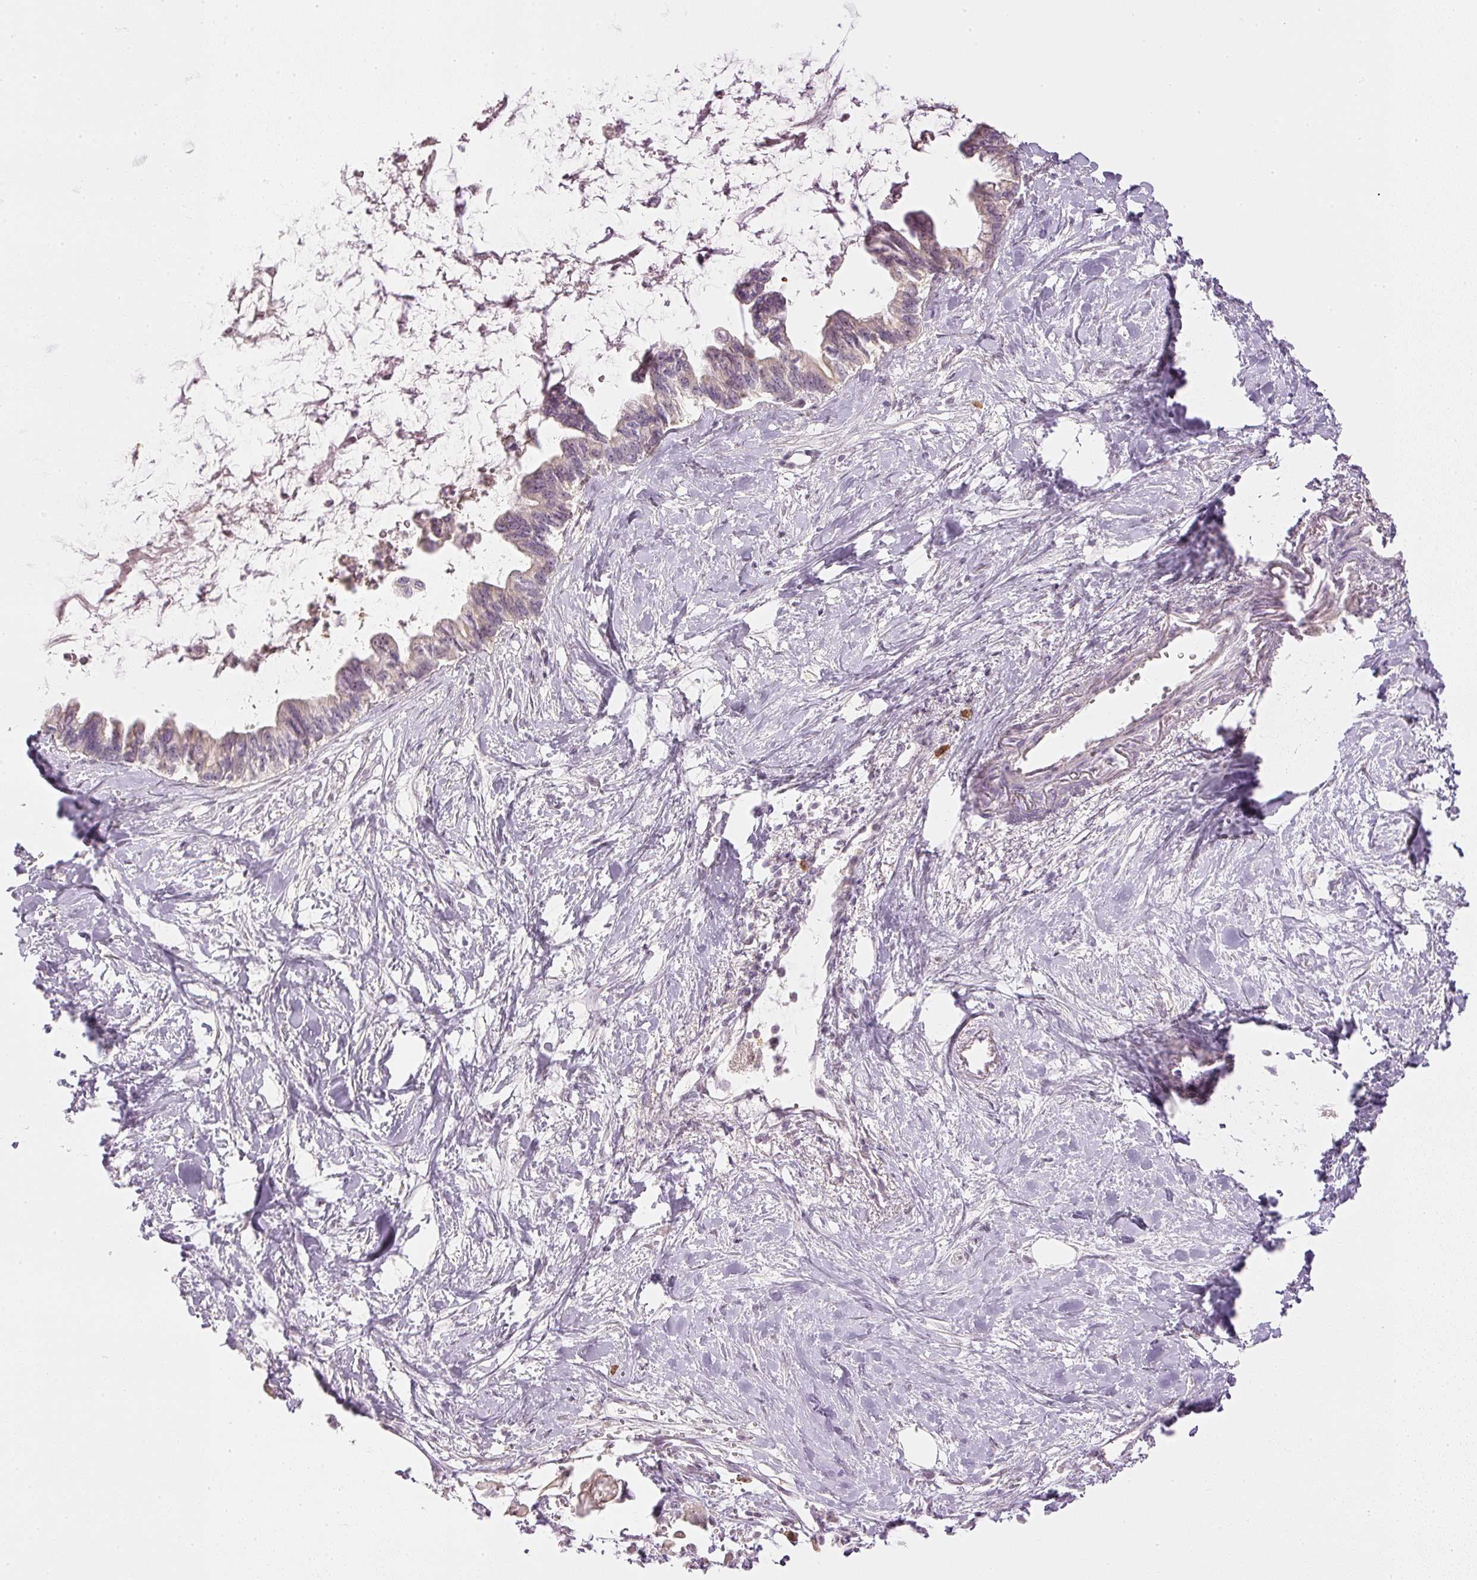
{"staining": {"intensity": "moderate", "quantity": "25%-75%", "location": "cytoplasmic/membranous"}, "tissue": "pancreatic cancer", "cell_type": "Tumor cells", "image_type": "cancer", "snomed": [{"axis": "morphology", "description": "Adenocarcinoma, NOS"}, {"axis": "topography", "description": "Pancreas"}], "caption": "Brown immunohistochemical staining in pancreatic adenocarcinoma reveals moderate cytoplasmic/membranous expression in approximately 25%-75% of tumor cells.", "gene": "GZMA", "patient": {"sex": "male", "age": 61}}